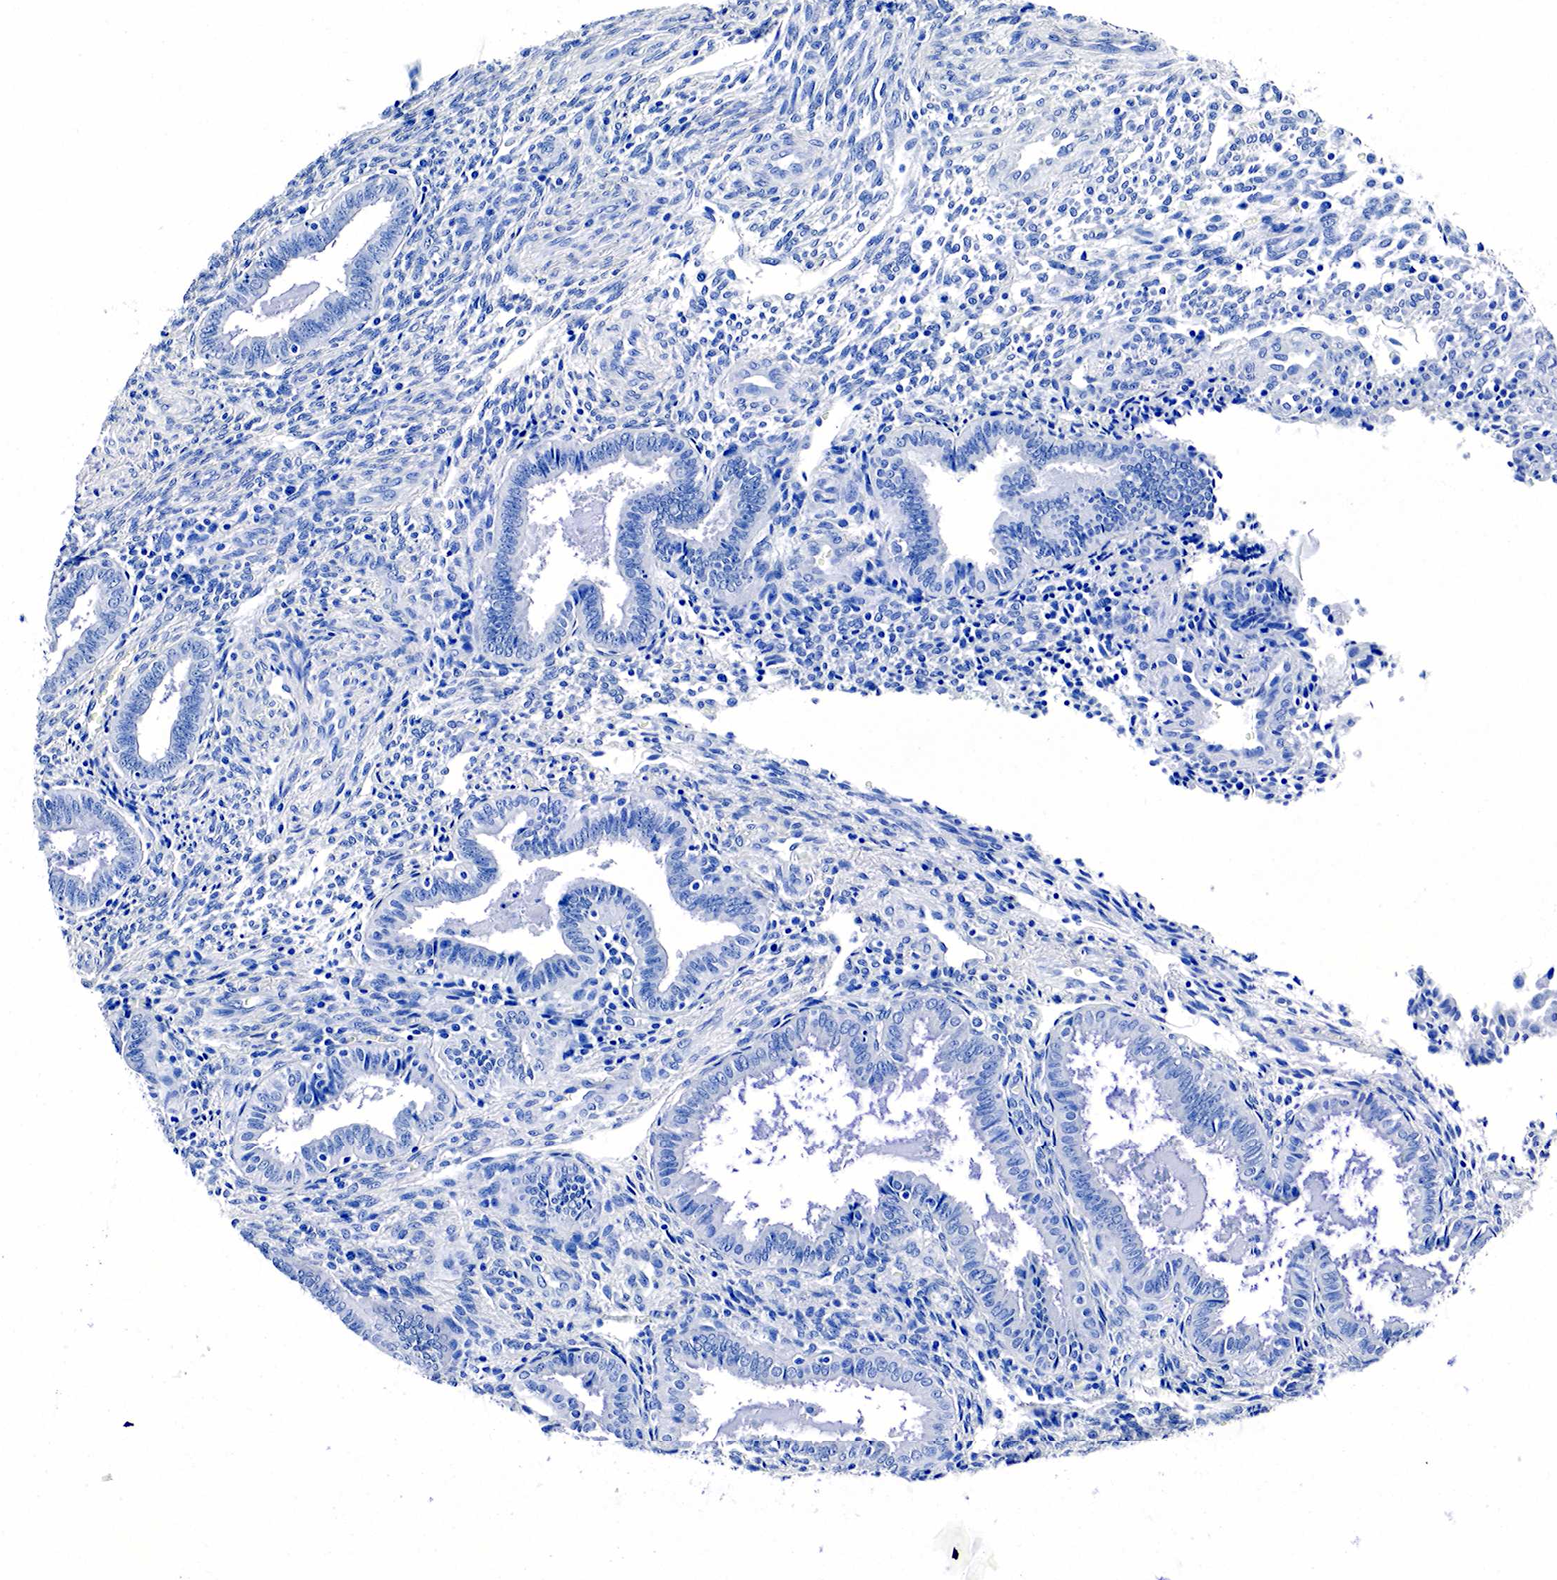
{"staining": {"intensity": "negative", "quantity": "none", "location": "none"}, "tissue": "endometrium", "cell_type": "Cells in endometrial stroma", "image_type": "normal", "snomed": [{"axis": "morphology", "description": "Normal tissue, NOS"}, {"axis": "topography", "description": "Endometrium"}], "caption": "Unremarkable endometrium was stained to show a protein in brown. There is no significant staining in cells in endometrial stroma. The staining is performed using DAB (3,3'-diaminobenzidine) brown chromogen with nuclei counter-stained in using hematoxylin.", "gene": "KLK3", "patient": {"sex": "female", "age": 36}}